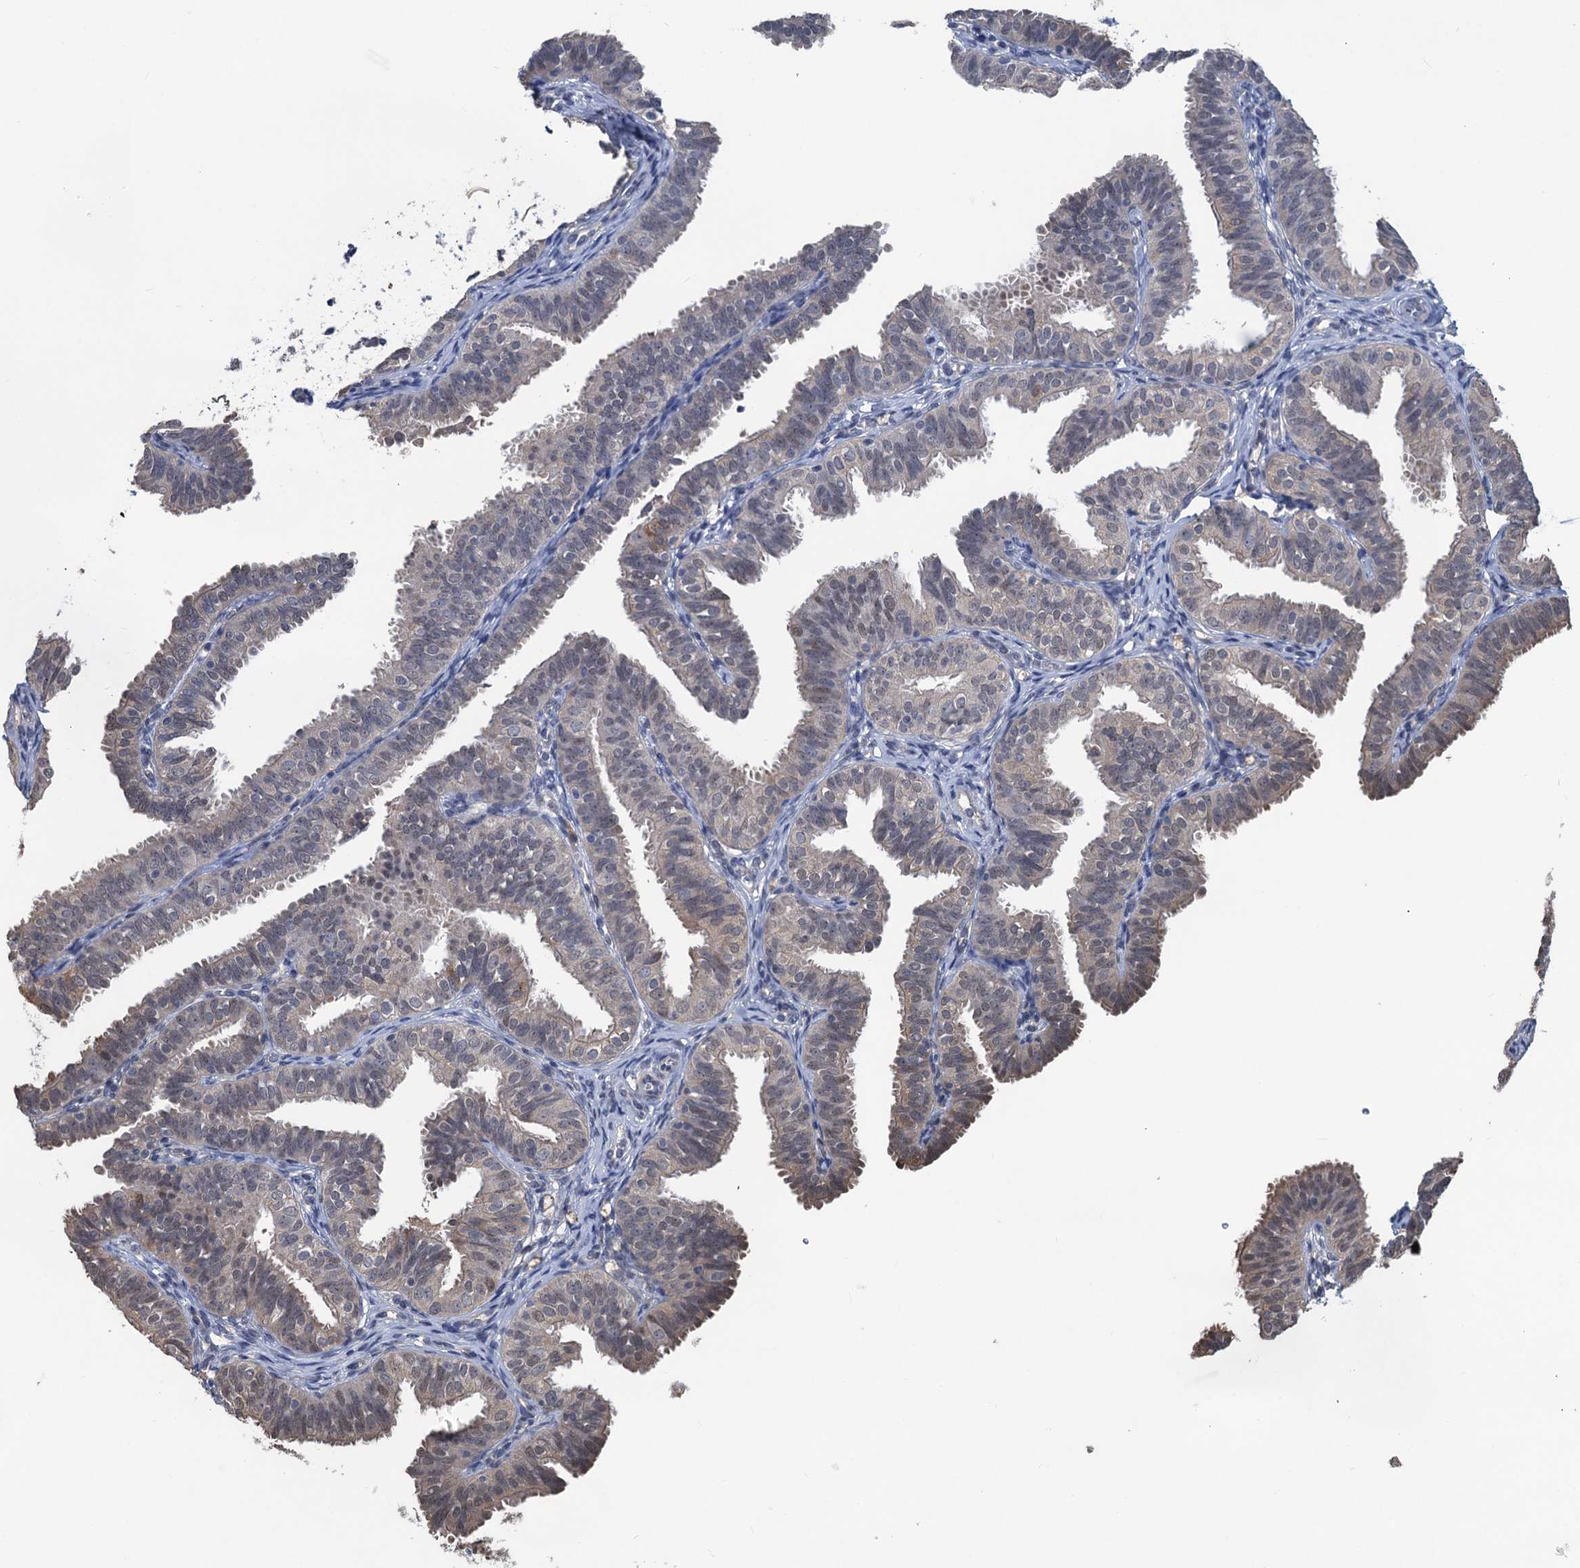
{"staining": {"intensity": "weak", "quantity": "<25%", "location": "cytoplasmic/membranous"}, "tissue": "fallopian tube", "cell_type": "Glandular cells", "image_type": "normal", "snomed": [{"axis": "morphology", "description": "Normal tissue, NOS"}, {"axis": "topography", "description": "Fallopian tube"}], "caption": "Immunohistochemistry (IHC) of unremarkable human fallopian tube exhibits no expression in glandular cells.", "gene": "RTKN2", "patient": {"sex": "female", "age": 35}}